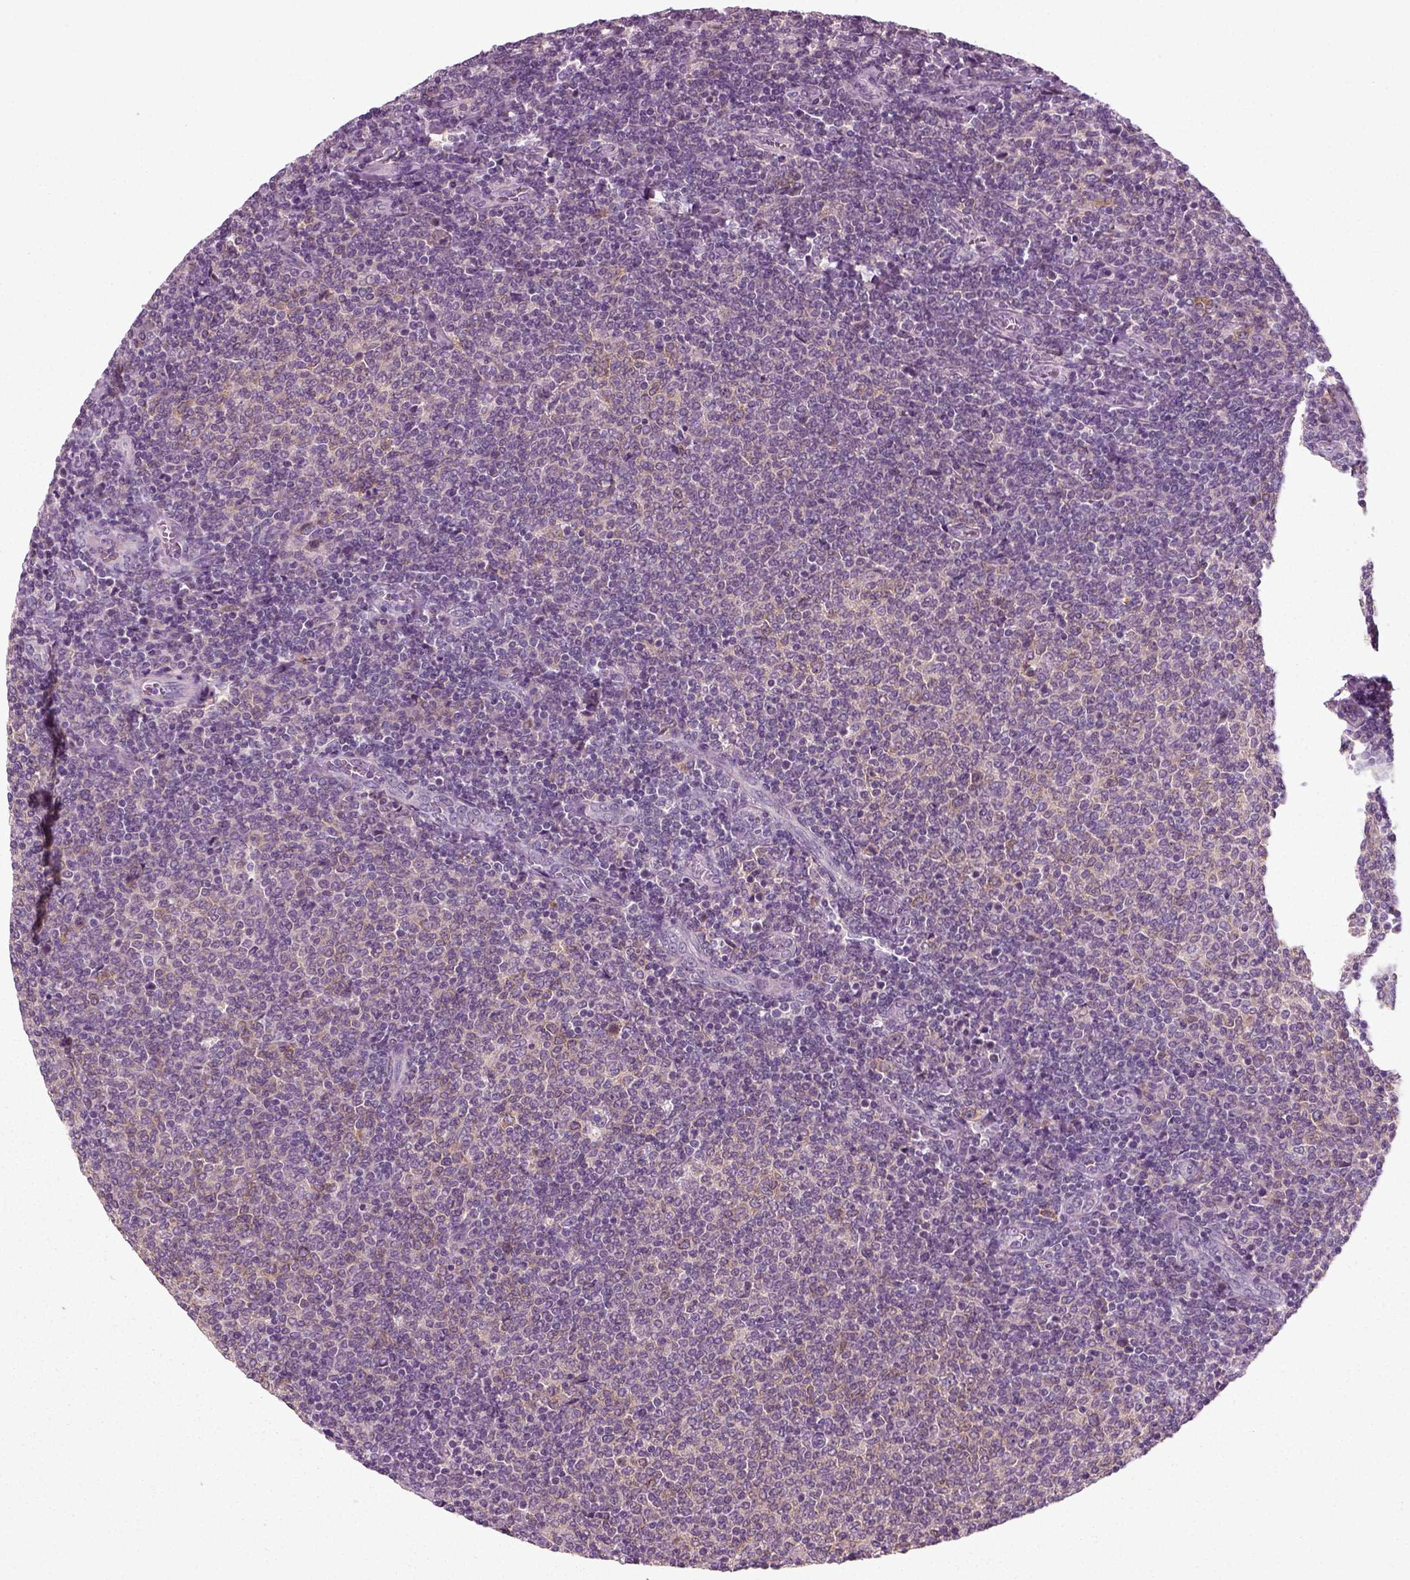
{"staining": {"intensity": "negative", "quantity": "none", "location": "none"}, "tissue": "lymphoma", "cell_type": "Tumor cells", "image_type": "cancer", "snomed": [{"axis": "morphology", "description": "Malignant lymphoma, non-Hodgkin's type, Low grade"}, {"axis": "topography", "description": "Lymph node"}], "caption": "IHC image of neoplastic tissue: low-grade malignant lymphoma, non-Hodgkin's type stained with DAB exhibits no significant protein positivity in tumor cells. (DAB (3,3'-diaminobenzidine) immunohistochemistry (IHC) with hematoxylin counter stain).", "gene": "RND2", "patient": {"sex": "male", "age": 52}}